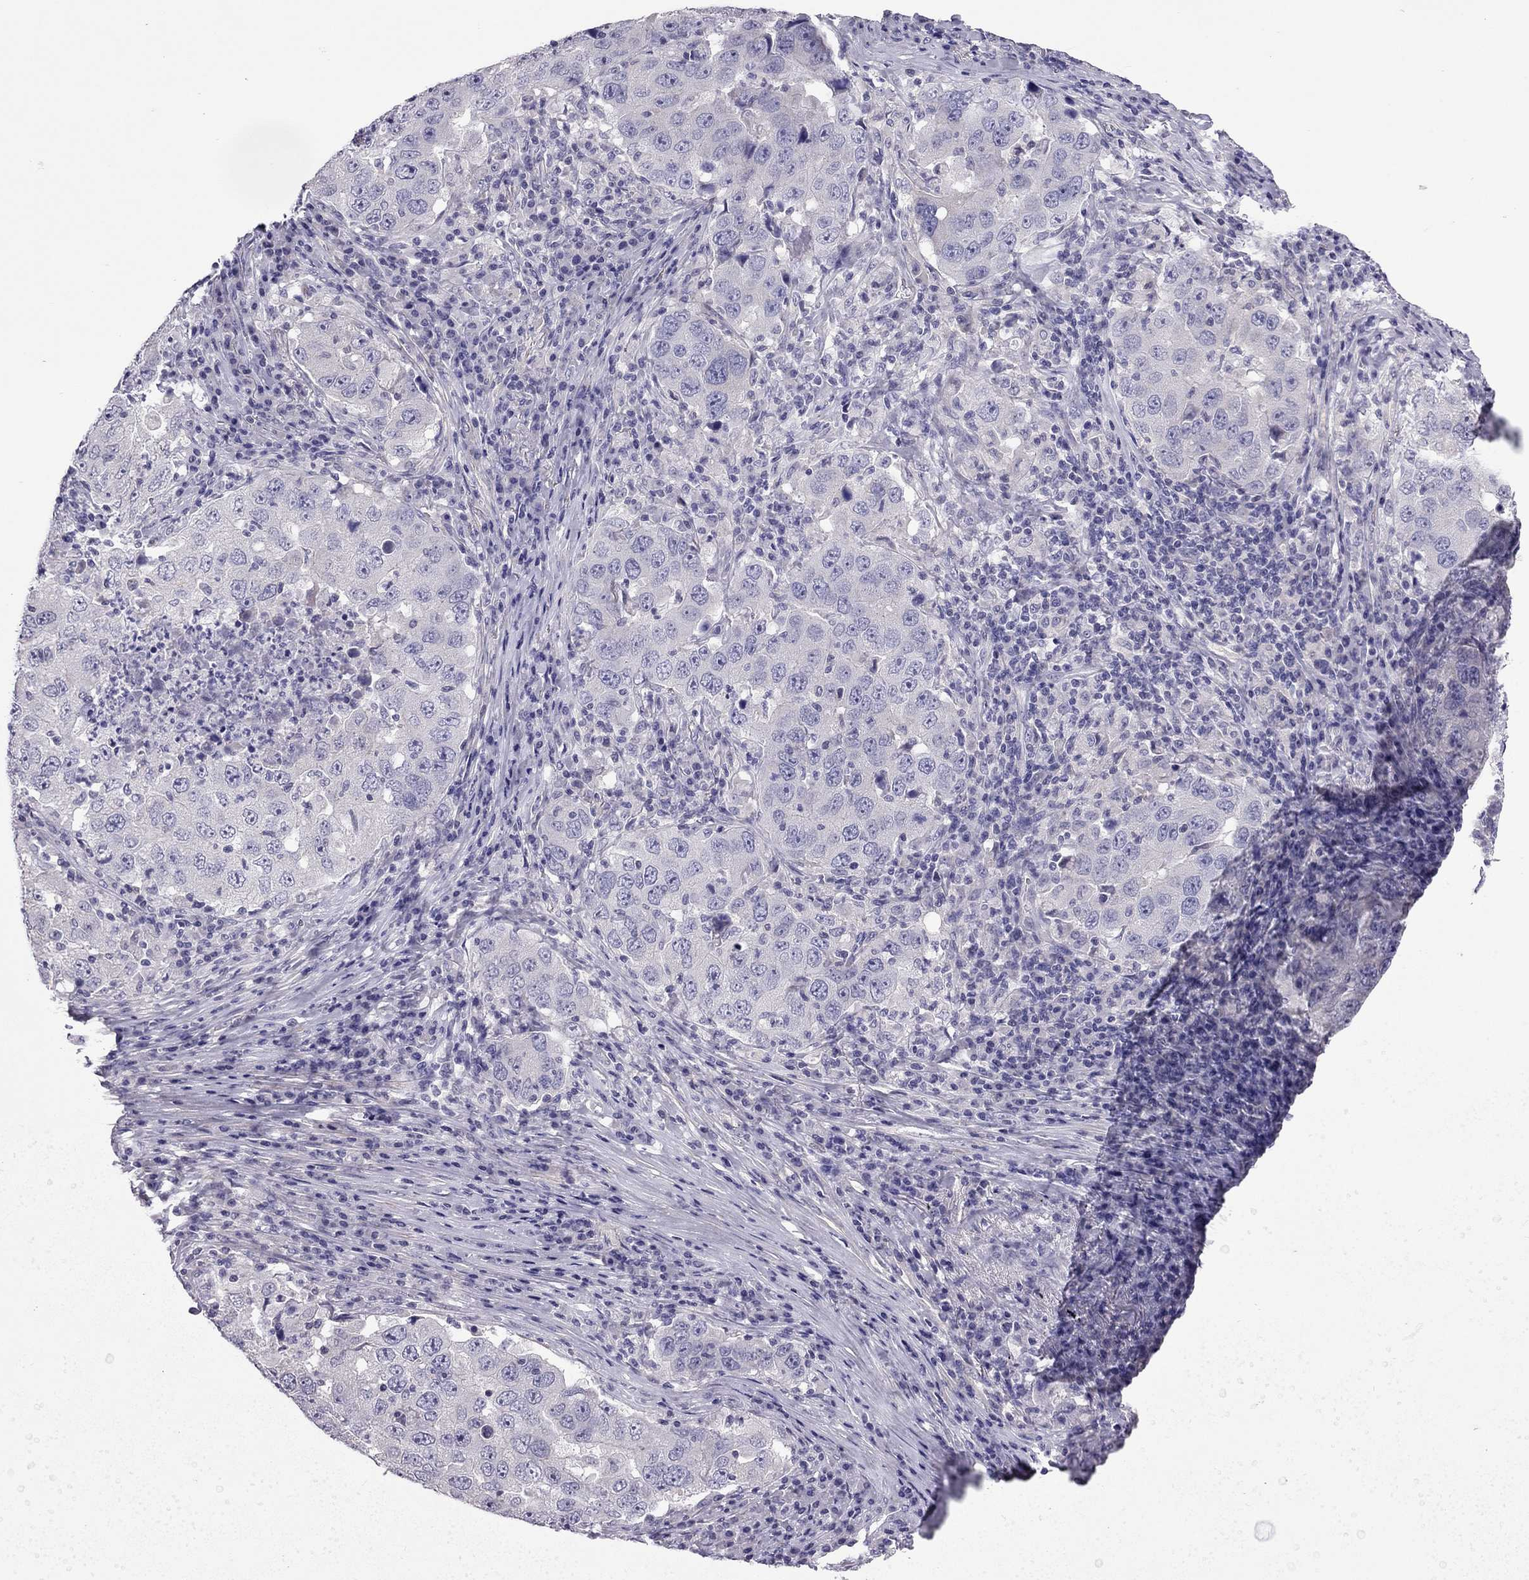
{"staining": {"intensity": "negative", "quantity": "none", "location": "none"}, "tissue": "lung cancer", "cell_type": "Tumor cells", "image_type": "cancer", "snomed": [{"axis": "morphology", "description": "Adenocarcinoma, NOS"}, {"axis": "topography", "description": "Lung"}], "caption": "DAB immunohistochemical staining of adenocarcinoma (lung) reveals no significant positivity in tumor cells.", "gene": "SLC16A8", "patient": {"sex": "male", "age": 73}}